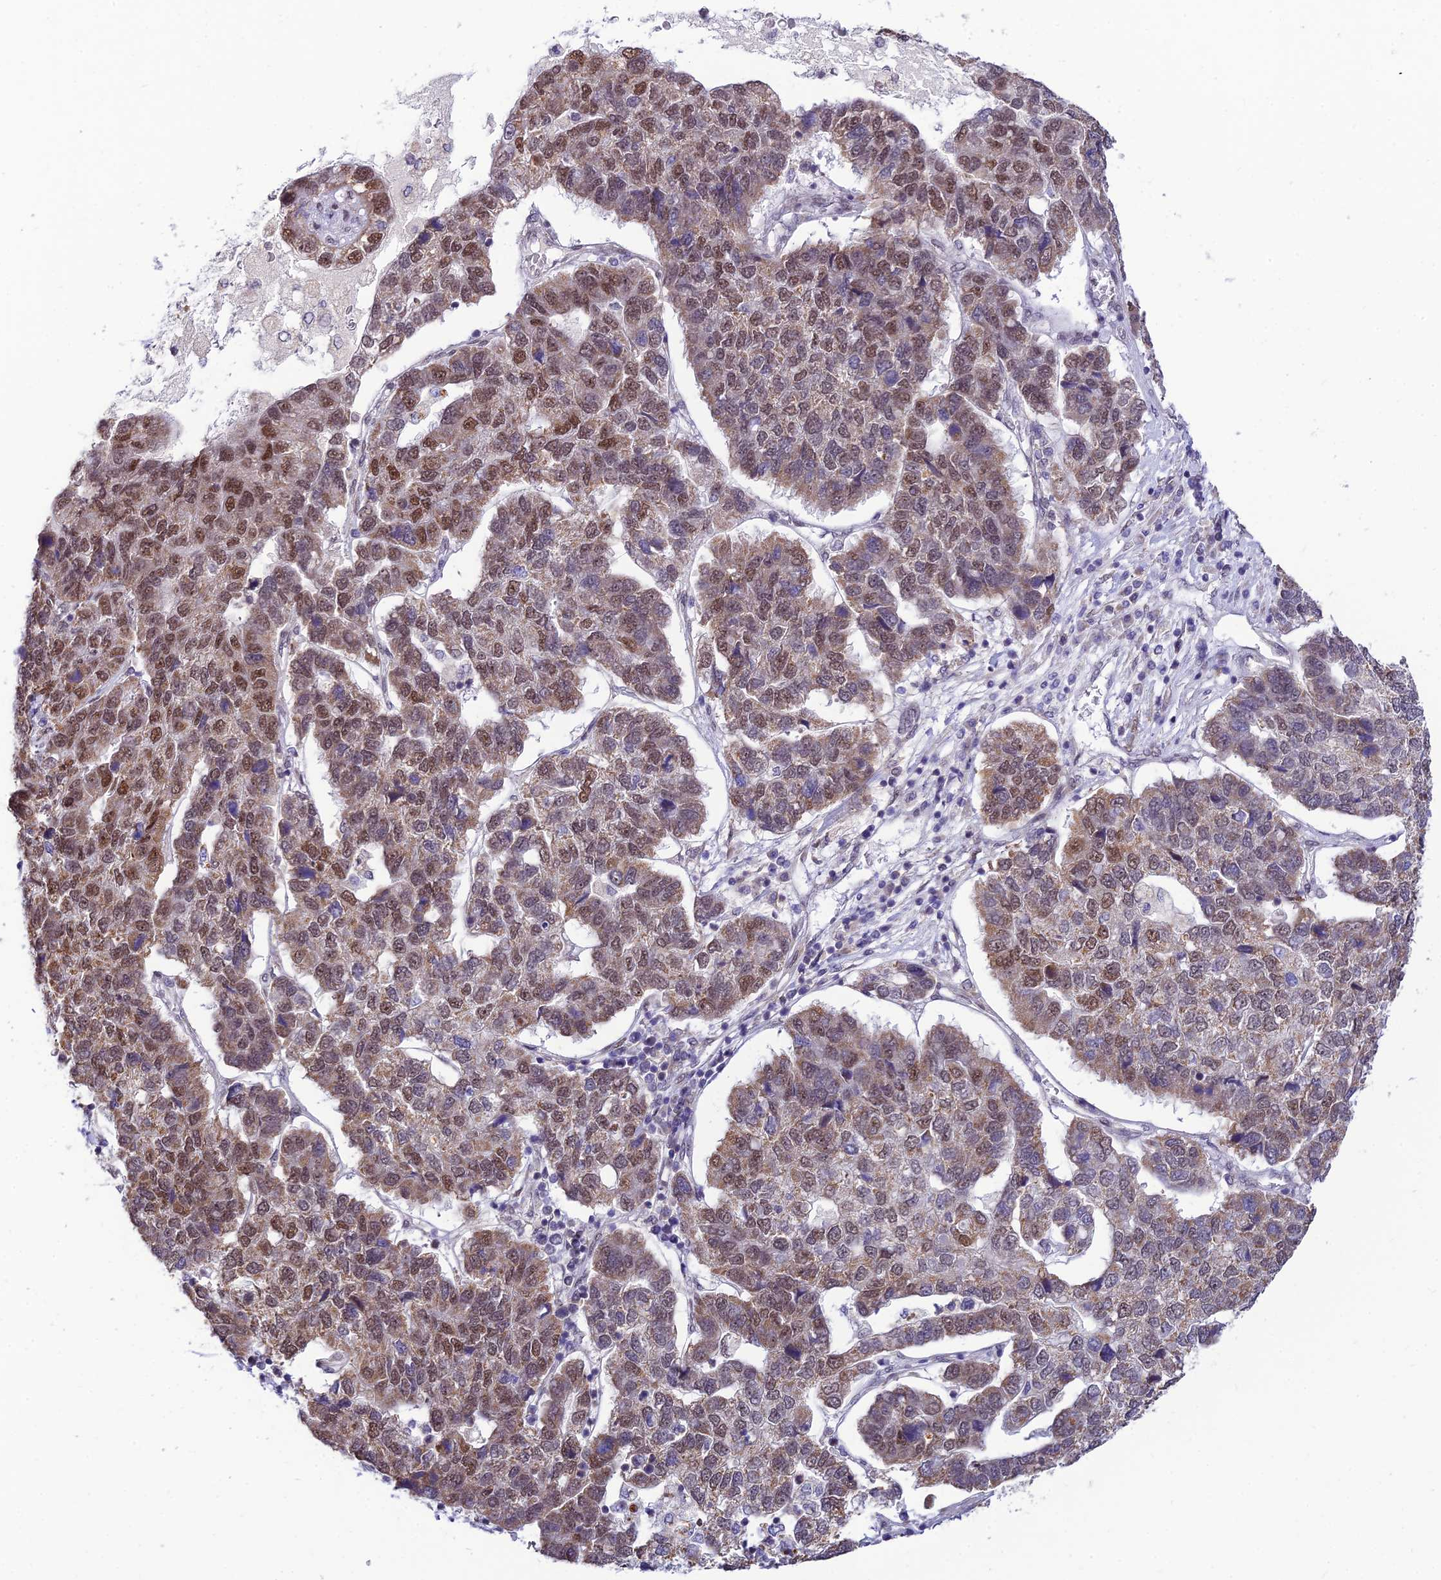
{"staining": {"intensity": "moderate", "quantity": ">75%", "location": "cytoplasmic/membranous,nuclear"}, "tissue": "pancreatic cancer", "cell_type": "Tumor cells", "image_type": "cancer", "snomed": [{"axis": "morphology", "description": "Adenocarcinoma, NOS"}, {"axis": "topography", "description": "Pancreas"}], "caption": "A photomicrograph of human pancreatic adenocarcinoma stained for a protein reveals moderate cytoplasmic/membranous and nuclear brown staining in tumor cells.", "gene": "C2orf49", "patient": {"sex": "female", "age": 61}}